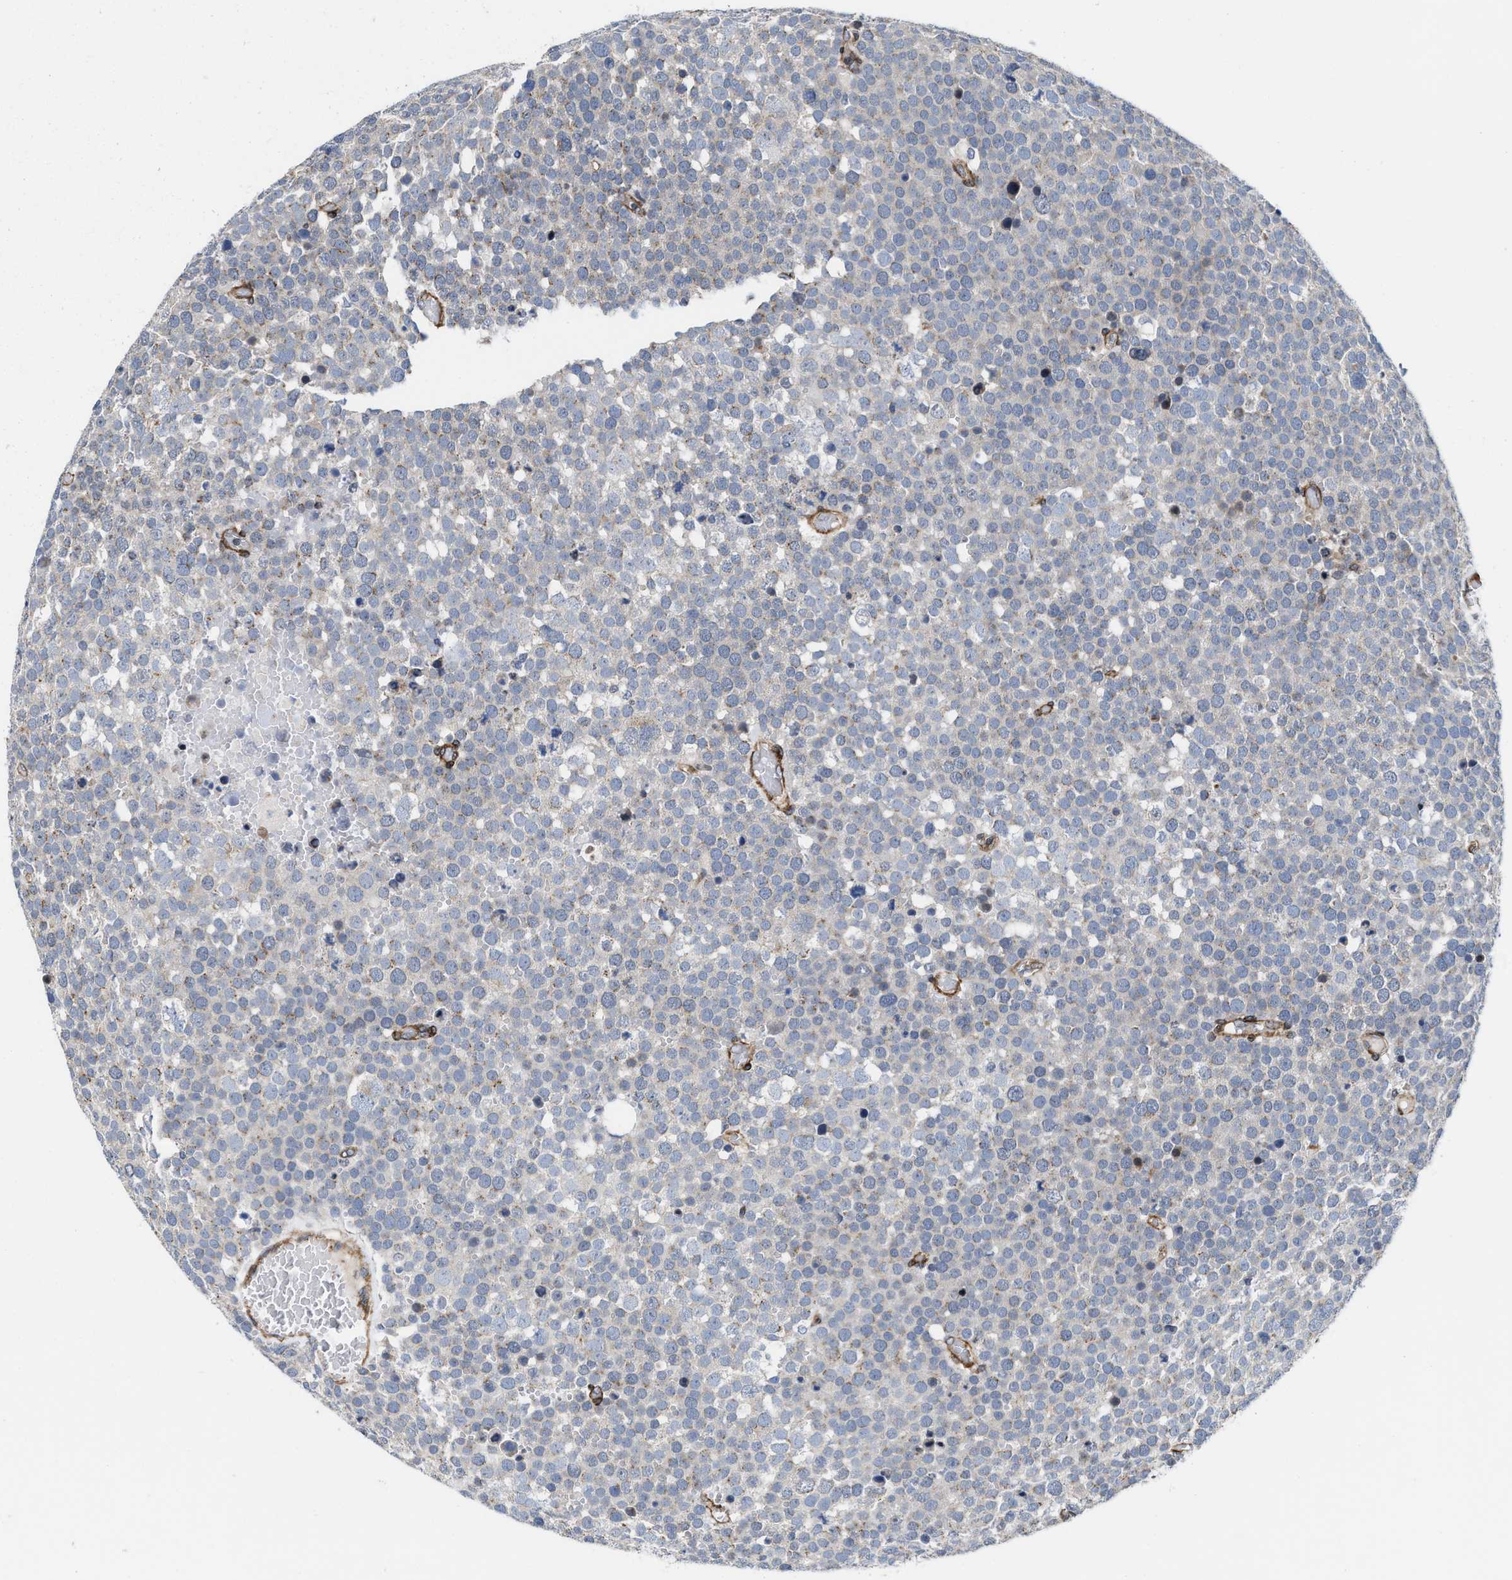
{"staining": {"intensity": "weak", "quantity": "<25%", "location": "cytoplasmic/membranous"}, "tissue": "testis cancer", "cell_type": "Tumor cells", "image_type": "cancer", "snomed": [{"axis": "morphology", "description": "Seminoma, NOS"}, {"axis": "topography", "description": "Testis"}], "caption": "The photomicrograph shows no staining of tumor cells in seminoma (testis).", "gene": "TGFB1I1", "patient": {"sex": "male", "age": 71}}